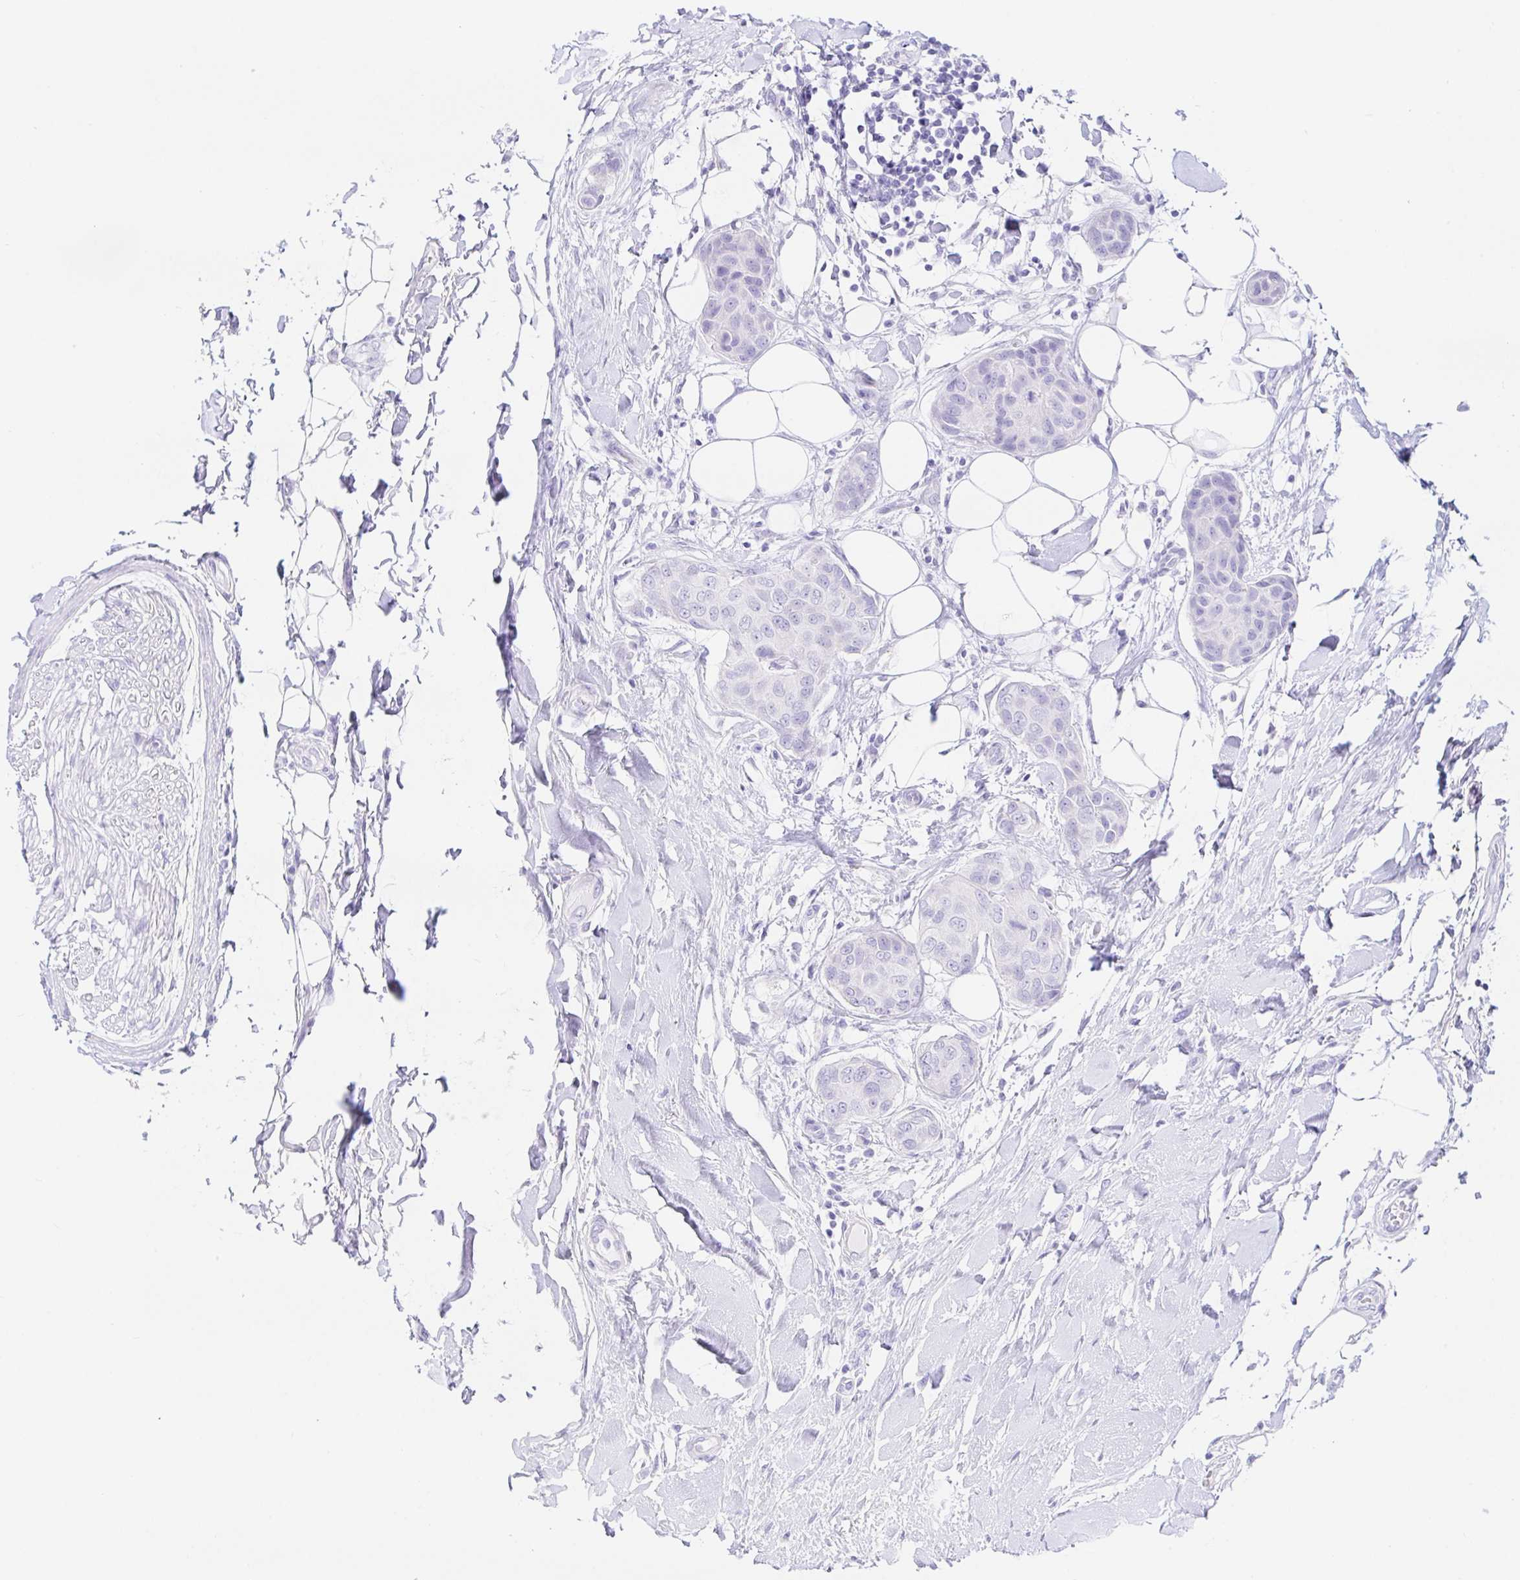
{"staining": {"intensity": "negative", "quantity": "none", "location": "none"}, "tissue": "breast cancer", "cell_type": "Tumor cells", "image_type": "cancer", "snomed": [{"axis": "morphology", "description": "Duct carcinoma"}, {"axis": "topography", "description": "Breast"}, {"axis": "topography", "description": "Lymph node"}], "caption": "Immunohistochemistry (IHC) of breast invasive ductal carcinoma reveals no expression in tumor cells.", "gene": "PAX8", "patient": {"sex": "female", "age": 80}}